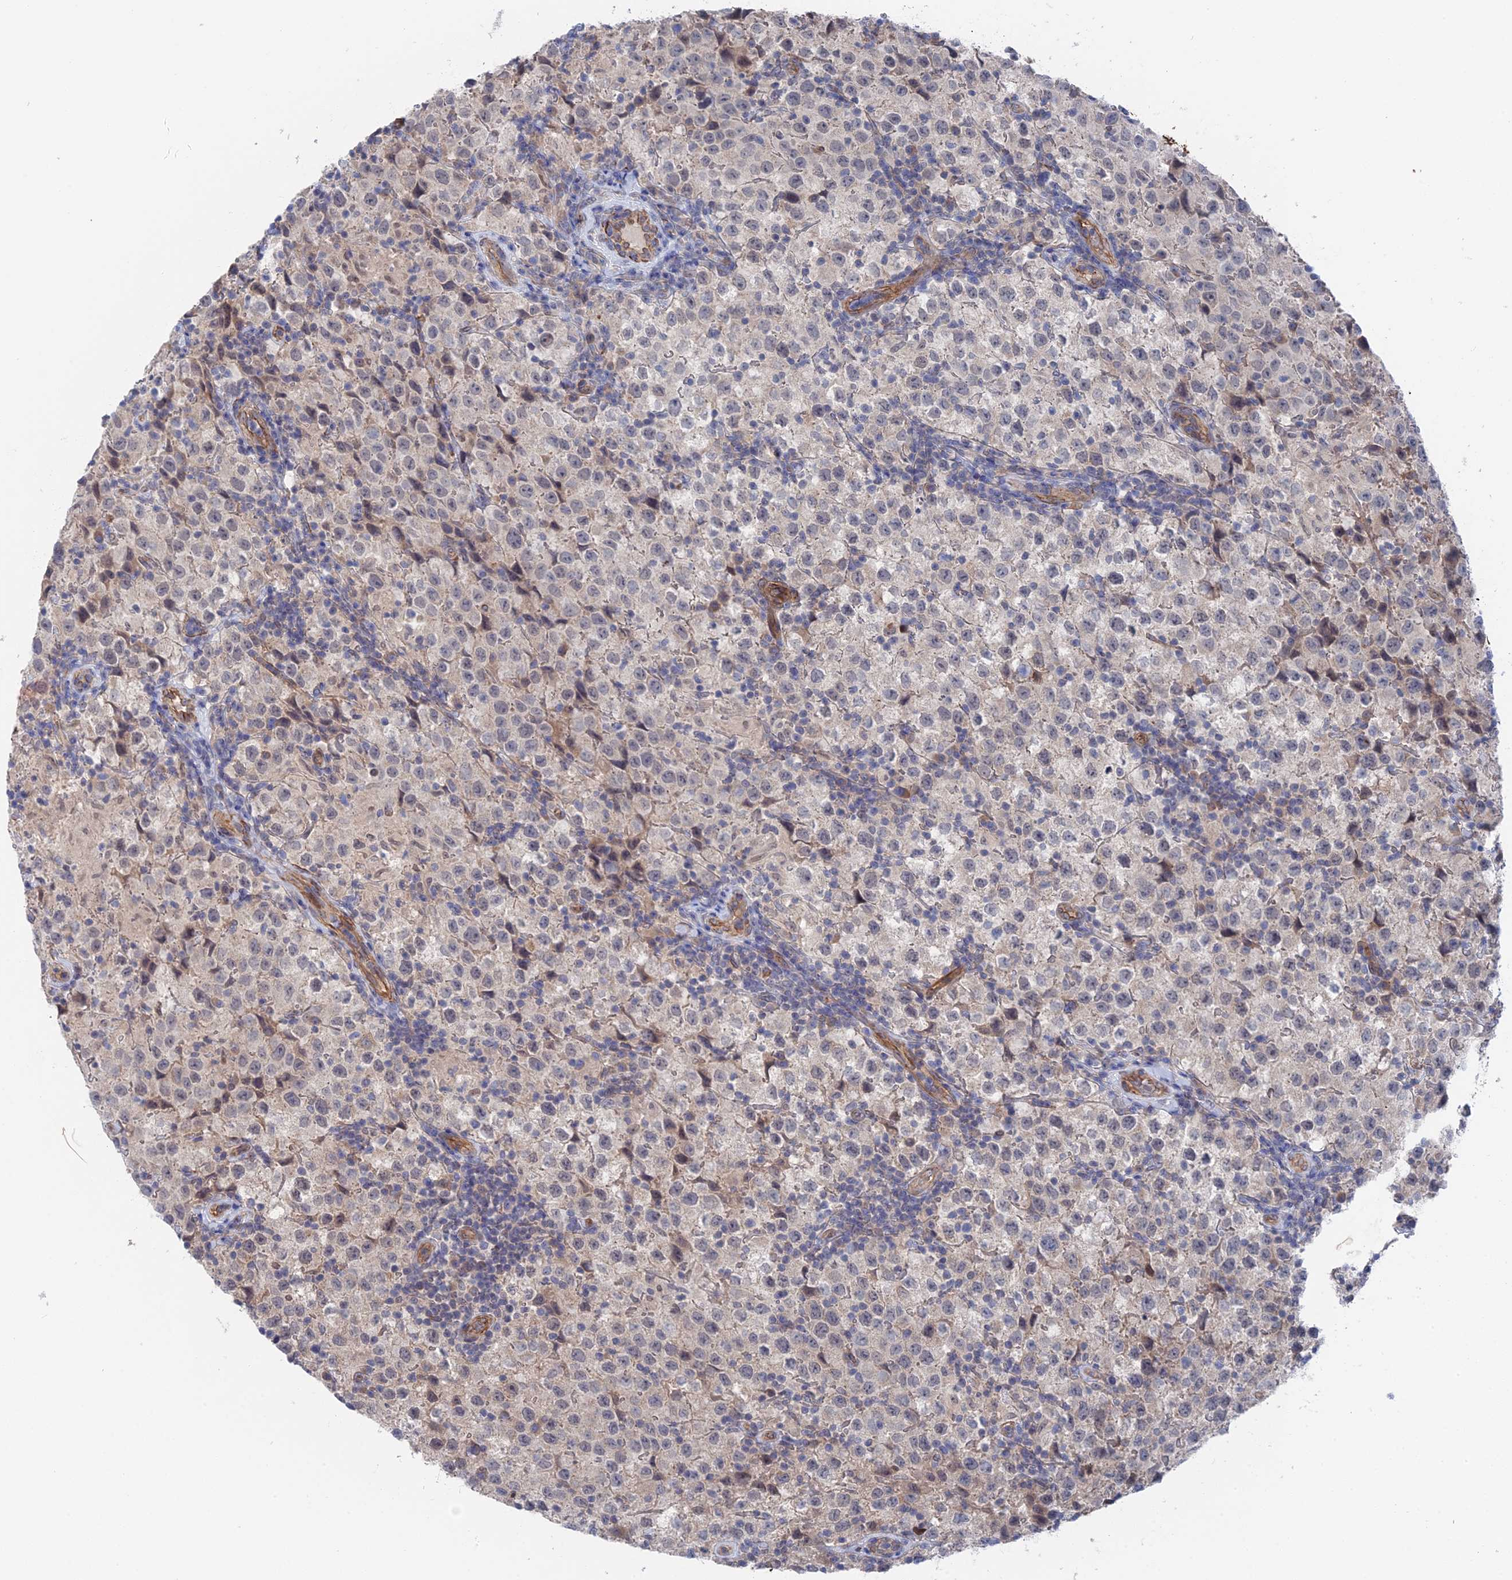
{"staining": {"intensity": "negative", "quantity": "none", "location": "none"}, "tissue": "testis cancer", "cell_type": "Tumor cells", "image_type": "cancer", "snomed": [{"axis": "morphology", "description": "Seminoma, NOS"}, {"axis": "morphology", "description": "Carcinoma, Embryonal, NOS"}, {"axis": "topography", "description": "Testis"}], "caption": "A photomicrograph of testis cancer (embryonal carcinoma) stained for a protein demonstrates no brown staining in tumor cells.", "gene": "MTHFSD", "patient": {"sex": "male", "age": 41}}